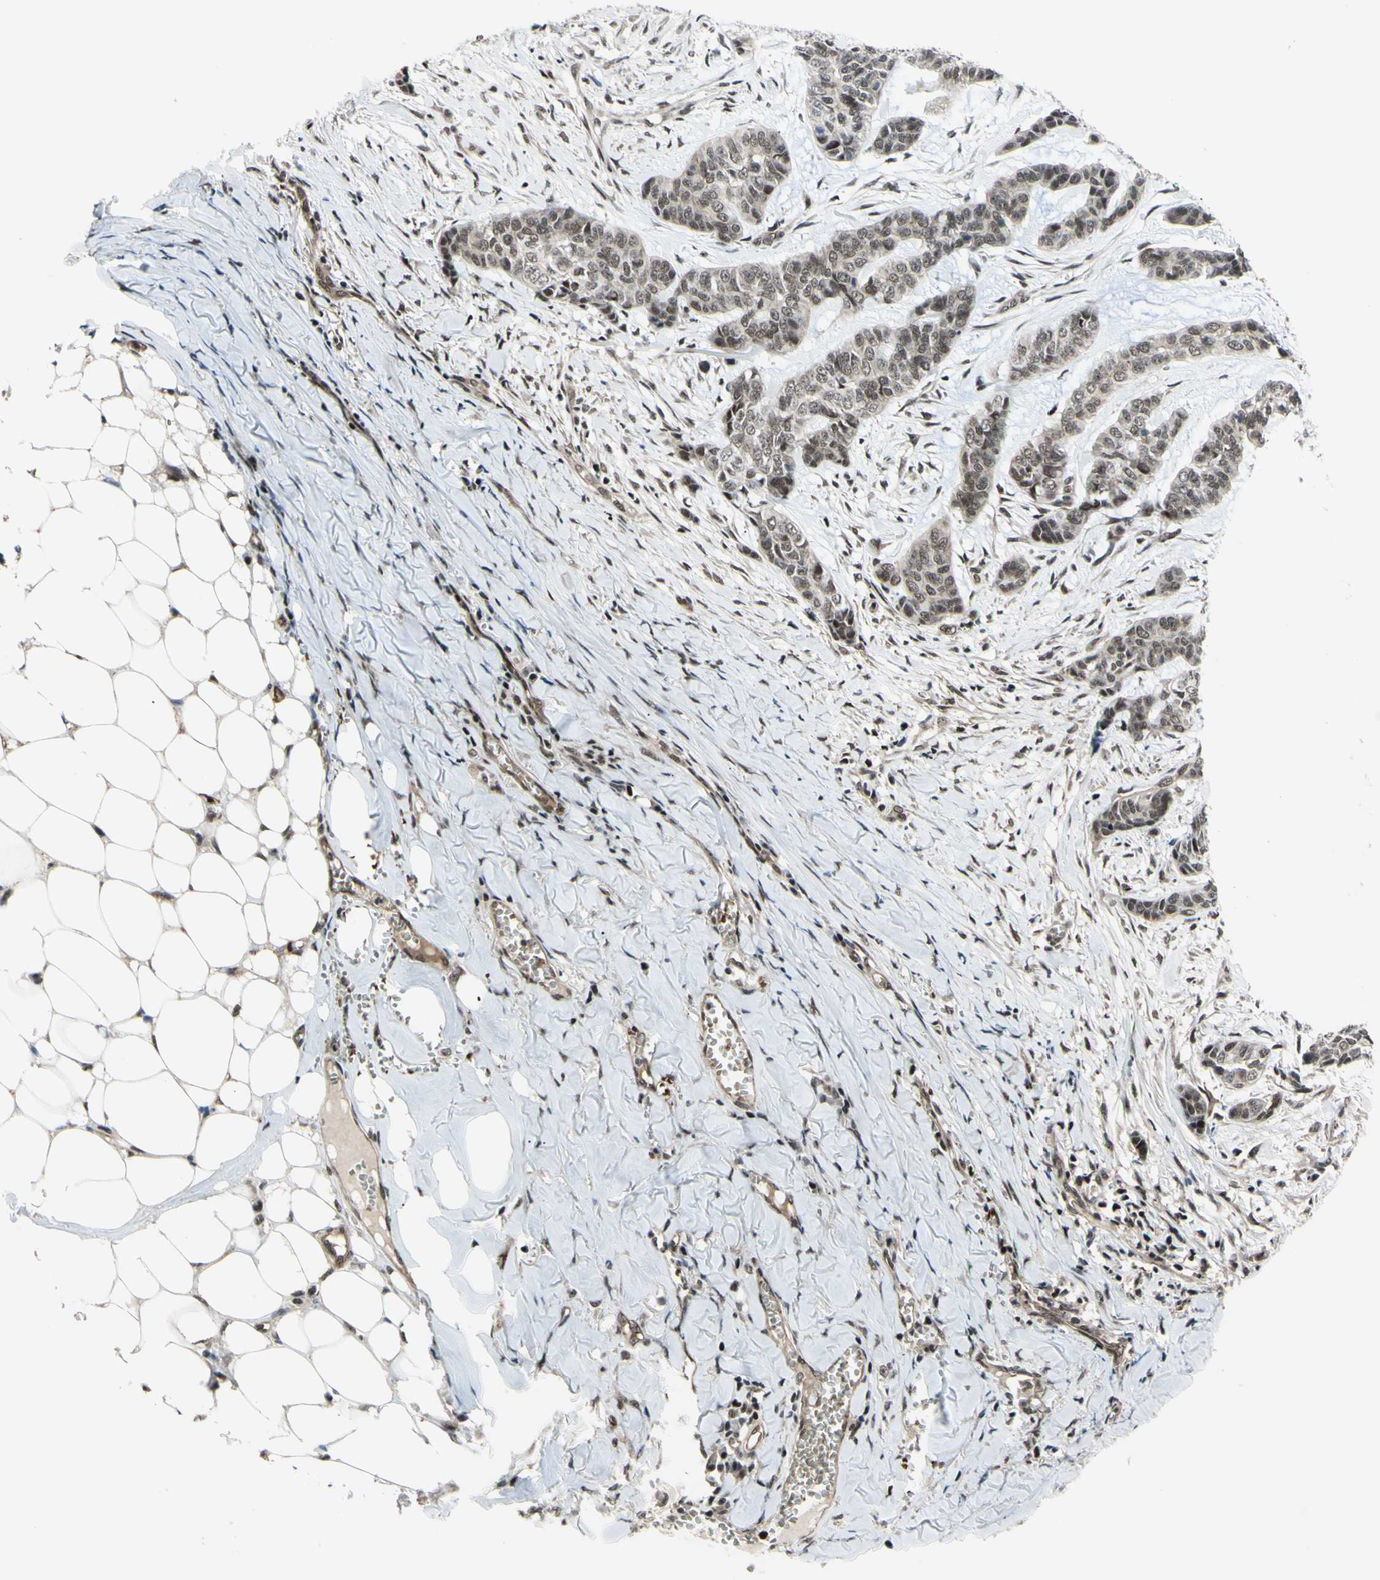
{"staining": {"intensity": "moderate", "quantity": ">75%", "location": "nuclear"}, "tissue": "skin cancer", "cell_type": "Tumor cells", "image_type": "cancer", "snomed": [{"axis": "morphology", "description": "Basal cell carcinoma"}, {"axis": "topography", "description": "Skin"}], "caption": "Brown immunohistochemical staining in skin cancer shows moderate nuclear expression in about >75% of tumor cells.", "gene": "THAP12", "patient": {"sex": "female", "age": 64}}